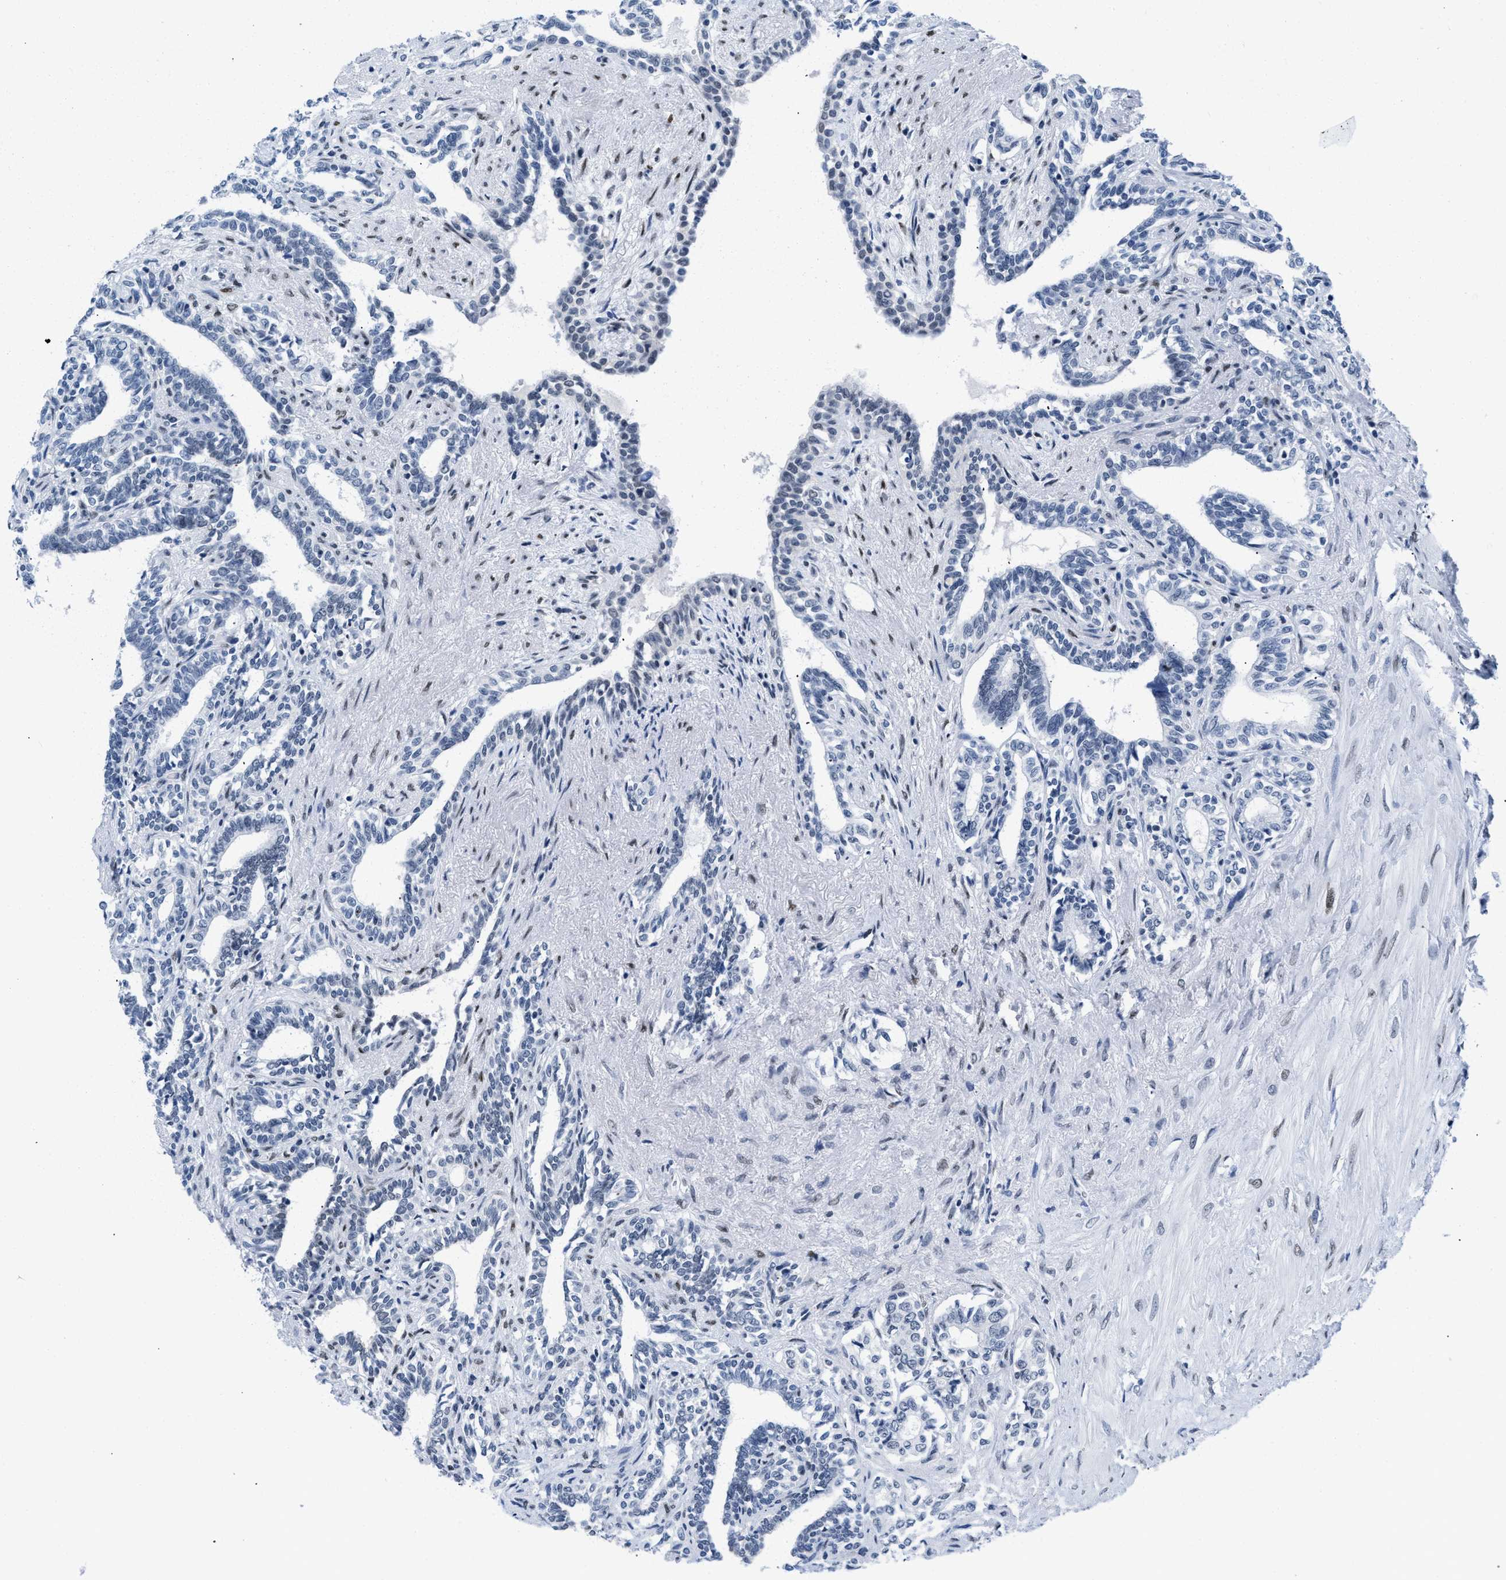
{"staining": {"intensity": "negative", "quantity": "none", "location": "none"}, "tissue": "seminal vesicle", "cell_type": "Glandular cells", "image_type": "normal", "snomed": [{"axis": "morphology", "description": "Normal tissue, NOS"}, {"axis": "morphology", "description": "Adenocarcinoma, High grade"}, {"axis": "topography", "description": "Prostate"}, {"axis": "topography", "description": "Seminal veicle"}], "caption": "High magnification brightfield microscopy of normal seminal vesicle stained with DAB (brown) and counterstained with hematoxylin (blue): glandular cells show no significant expression. Nuclei are stained in blue.", "gene": "CTBP1", "patient": {"sex": "male", "age": 55}}